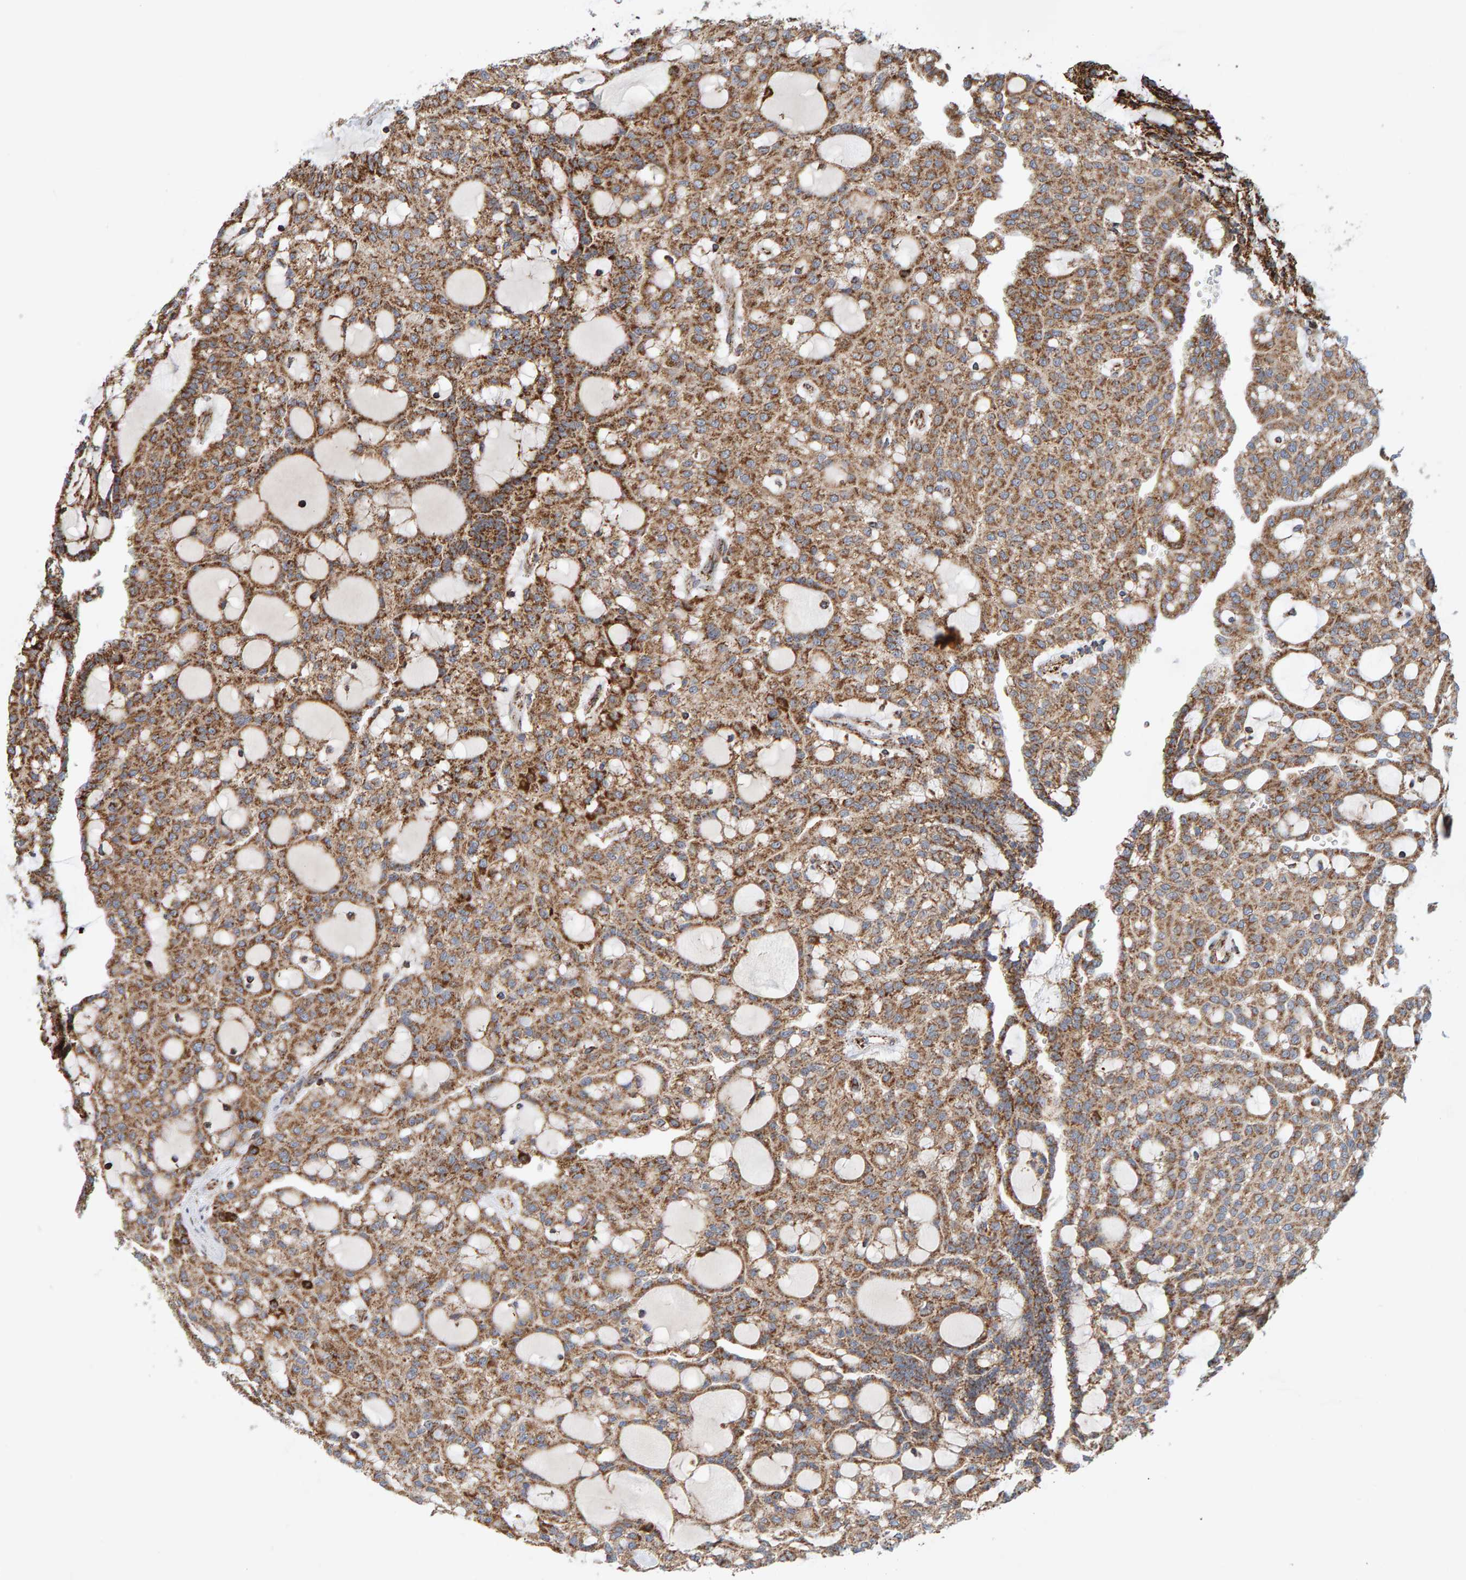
{"staining": {"intensity": "moderate", "quantity": "25%-75%", "location": "cytoplasmic/membranous"}, "tissue": "renal cancer", "cell_type": "Tumor cells", "image_type": "cancer", "snomed": [{"axis": "morphology", "description": "Adenocarcinoma, NOS"}, {"axis": "topography", "description": "Kidney"}], "caption": "Moderate cytoplasmic/membranous expression for a protein is seen in about 25%-75% of tumor cells of renal adenocarcinoma using immunohistochemistry (IHC).", "gene": "MRPL45", "patient": {"sex": "male", "age": 63}}